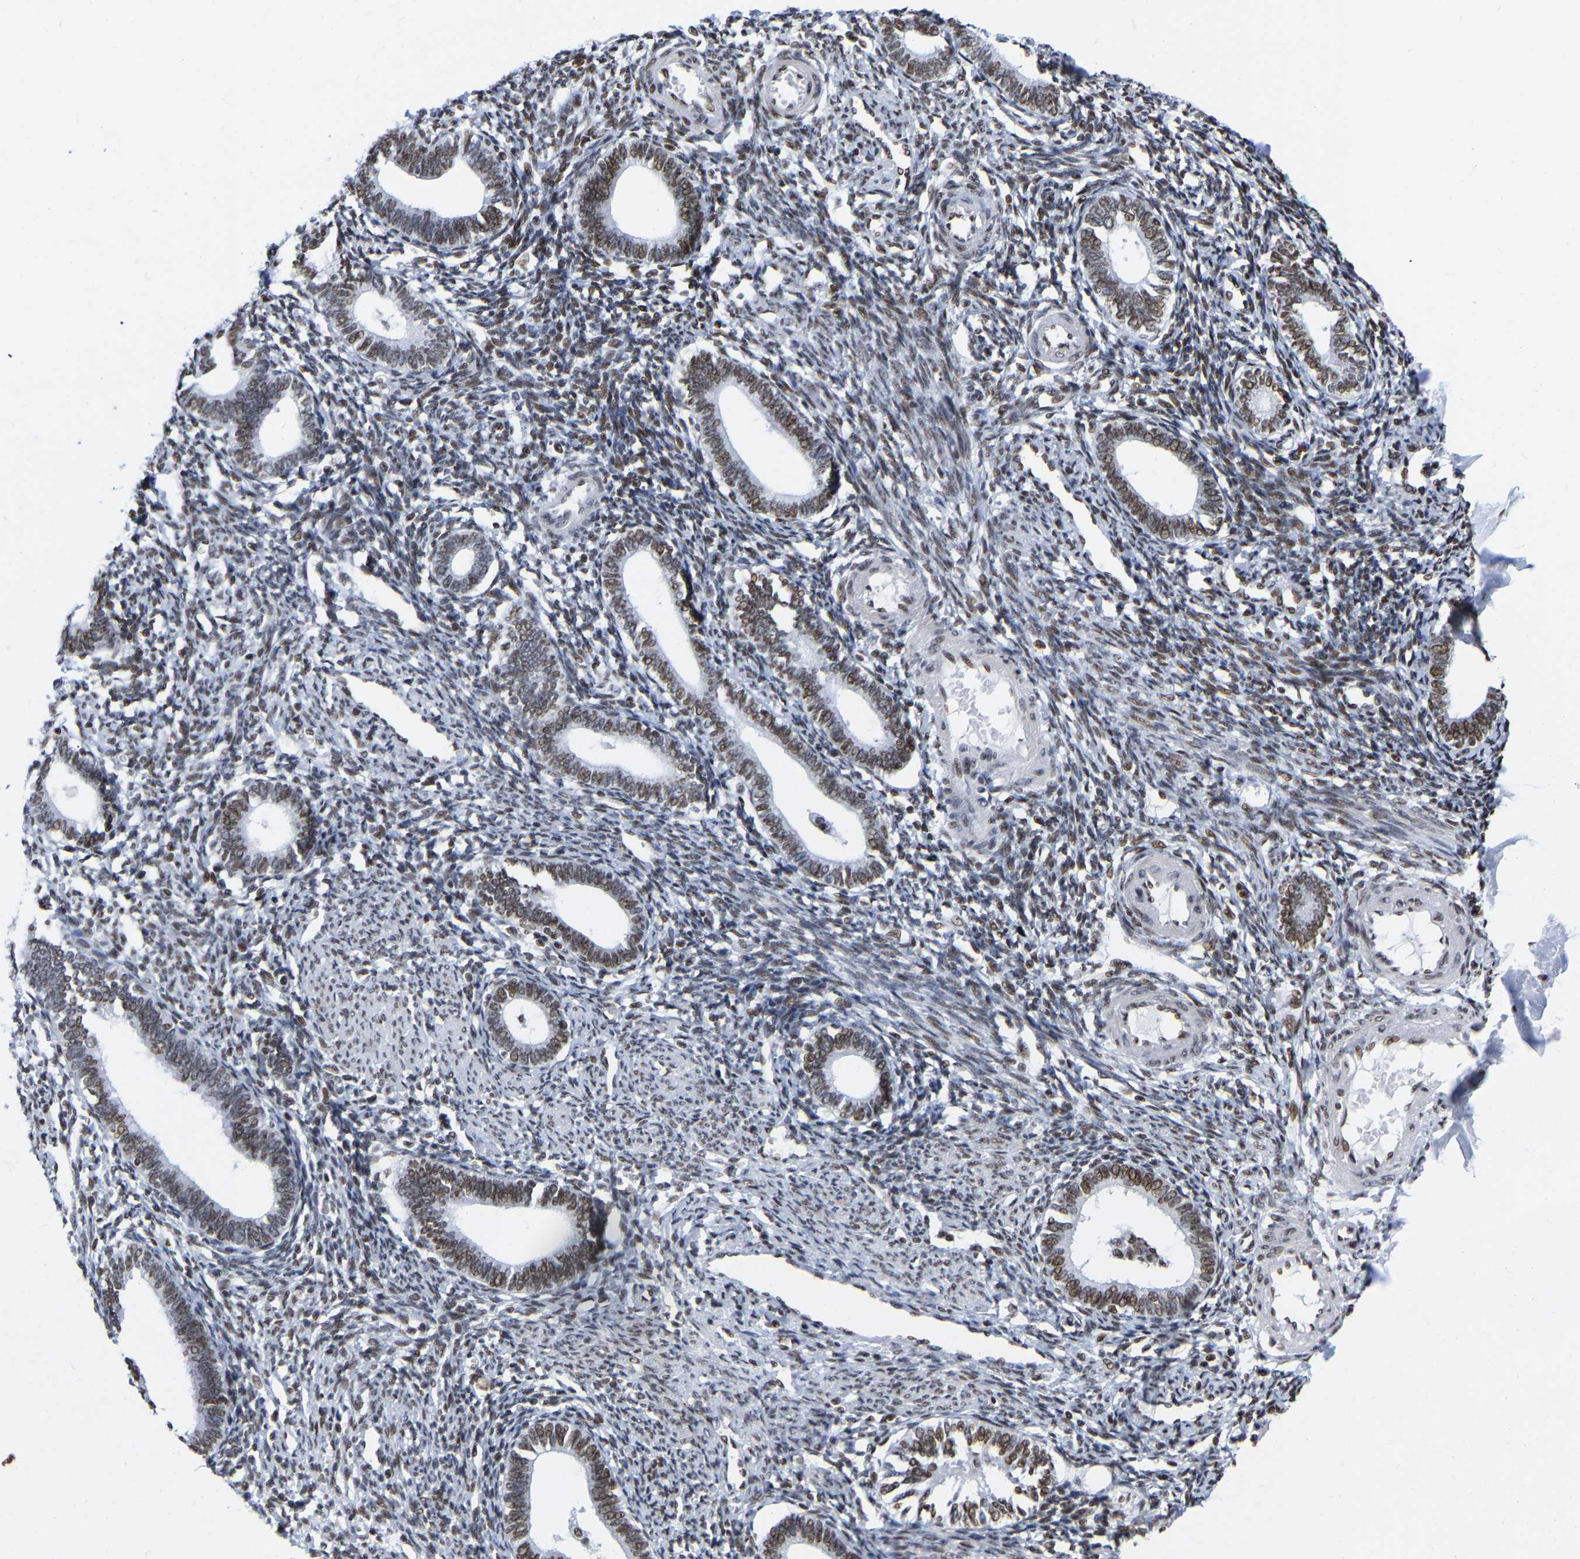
{"staining": {"intensity": "moderate", "quantity": "25%-75%", "location": "cytoplasmic/membranous"}, "tissue": "endometrium", "cell_type": "Cells in endometrial stroma", "image_type": "normal", "snomed": [{"axis": "morphology", "description": "Normal tissue, NOS"}, {"axis": "topography", "description": "Endometrium"}], "caption": "High-power microscopy captured an IHC histopathology image of unremarkable endometrium, revealing moderate cytoplasmic/membranous positivity in approximately 25%-75% of cells in endometrial stroma.", "gene": "PRCC", "patient": {"sex": "female", "age": 41}}